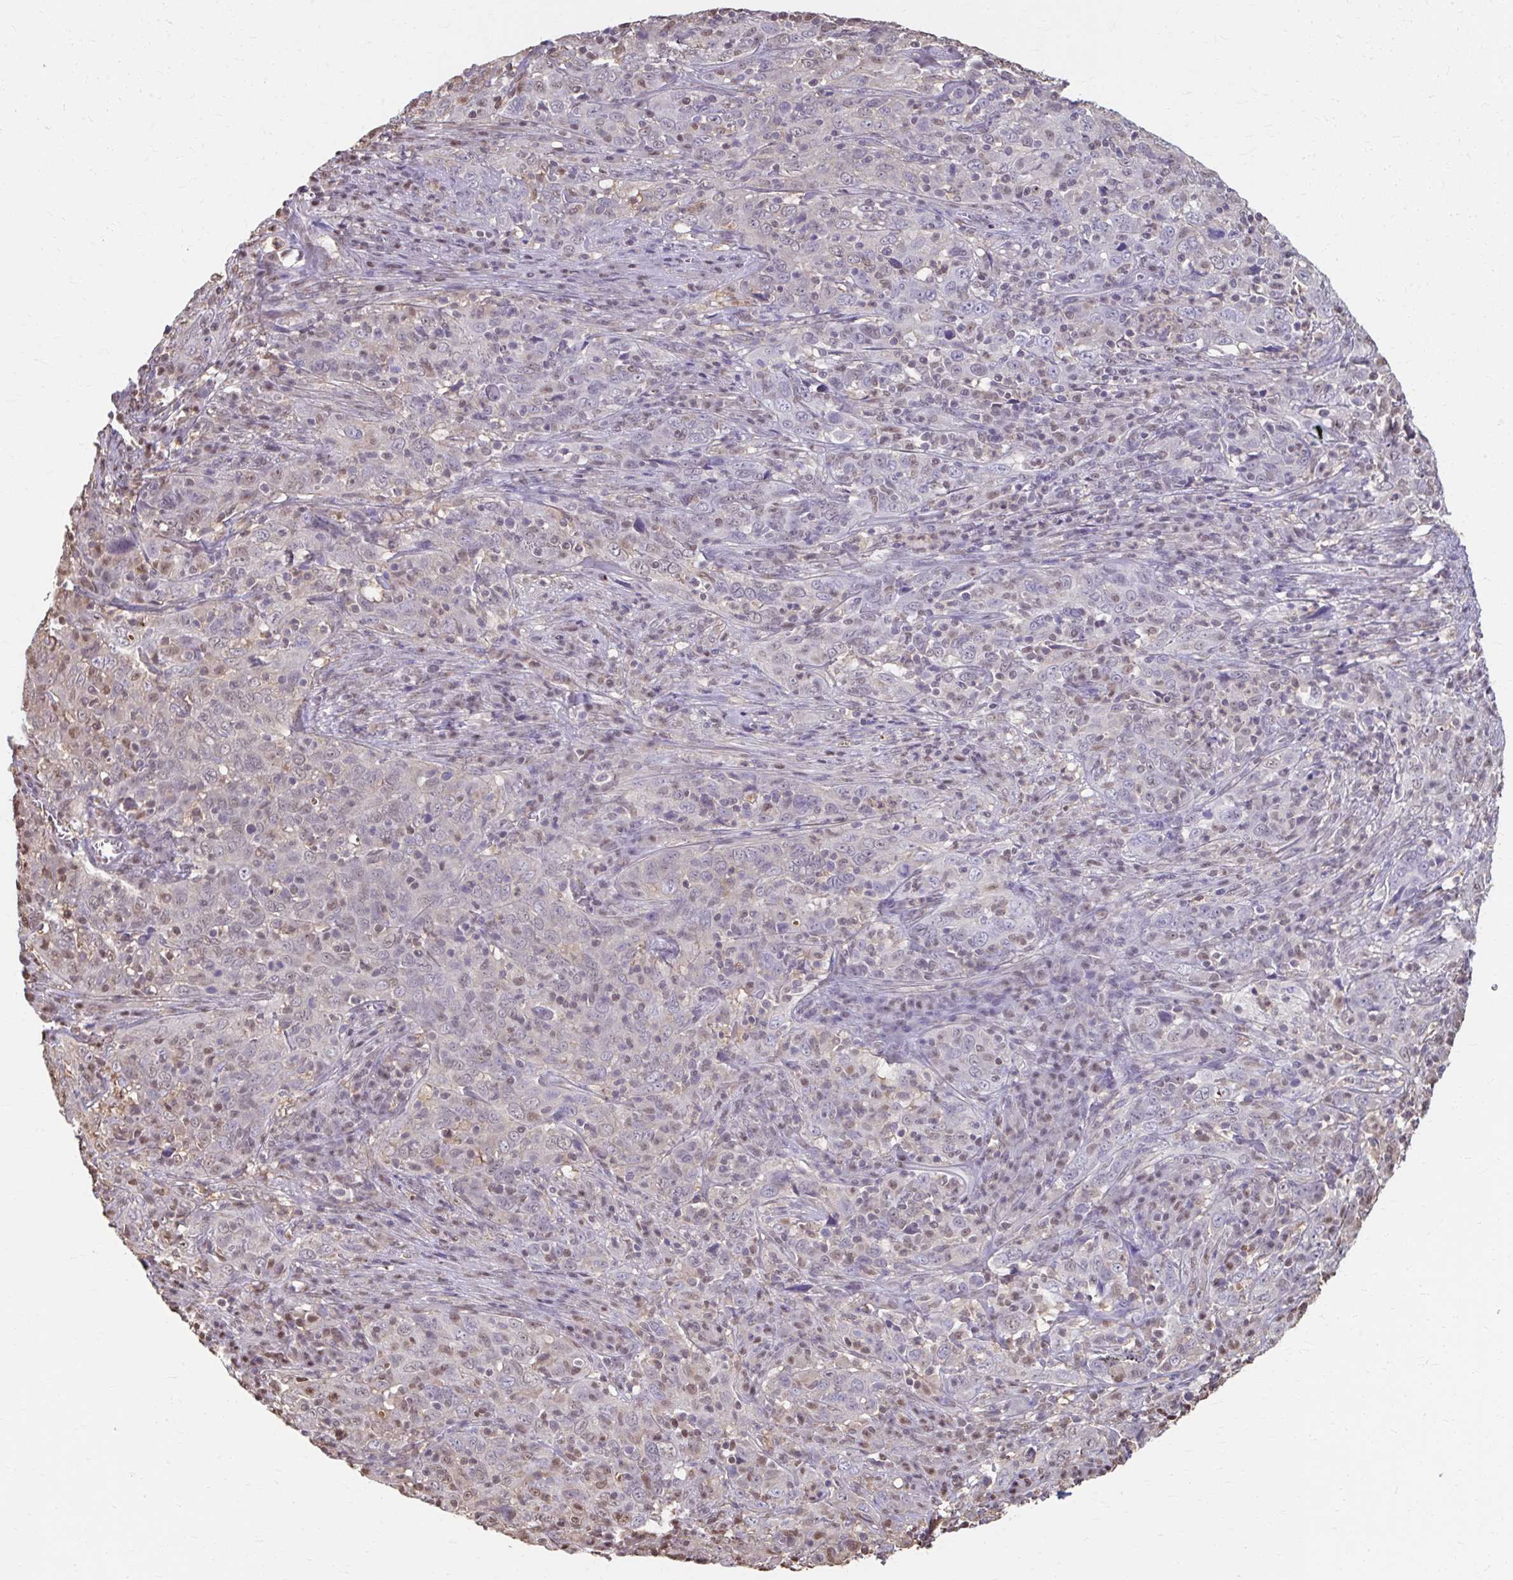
{"staining": {"intensity": "weak", "quantity": "<25%", "location": "nuclear"}, "tissue": "cervical cancer", "cell_type": "Tumor cells", "image_type": "cancer", "snomed": [{"axis": "morphology", "description": "Squamous cell carcinoma, NOS"}, {"axis": "topography", "description": "Cervix"}], "caption": "Immunohistochemical staining of human cervical cancer shows no significant staining in tumor cells.", "gene": "ING4", "patient": {"sex": "female", "age": 46}}